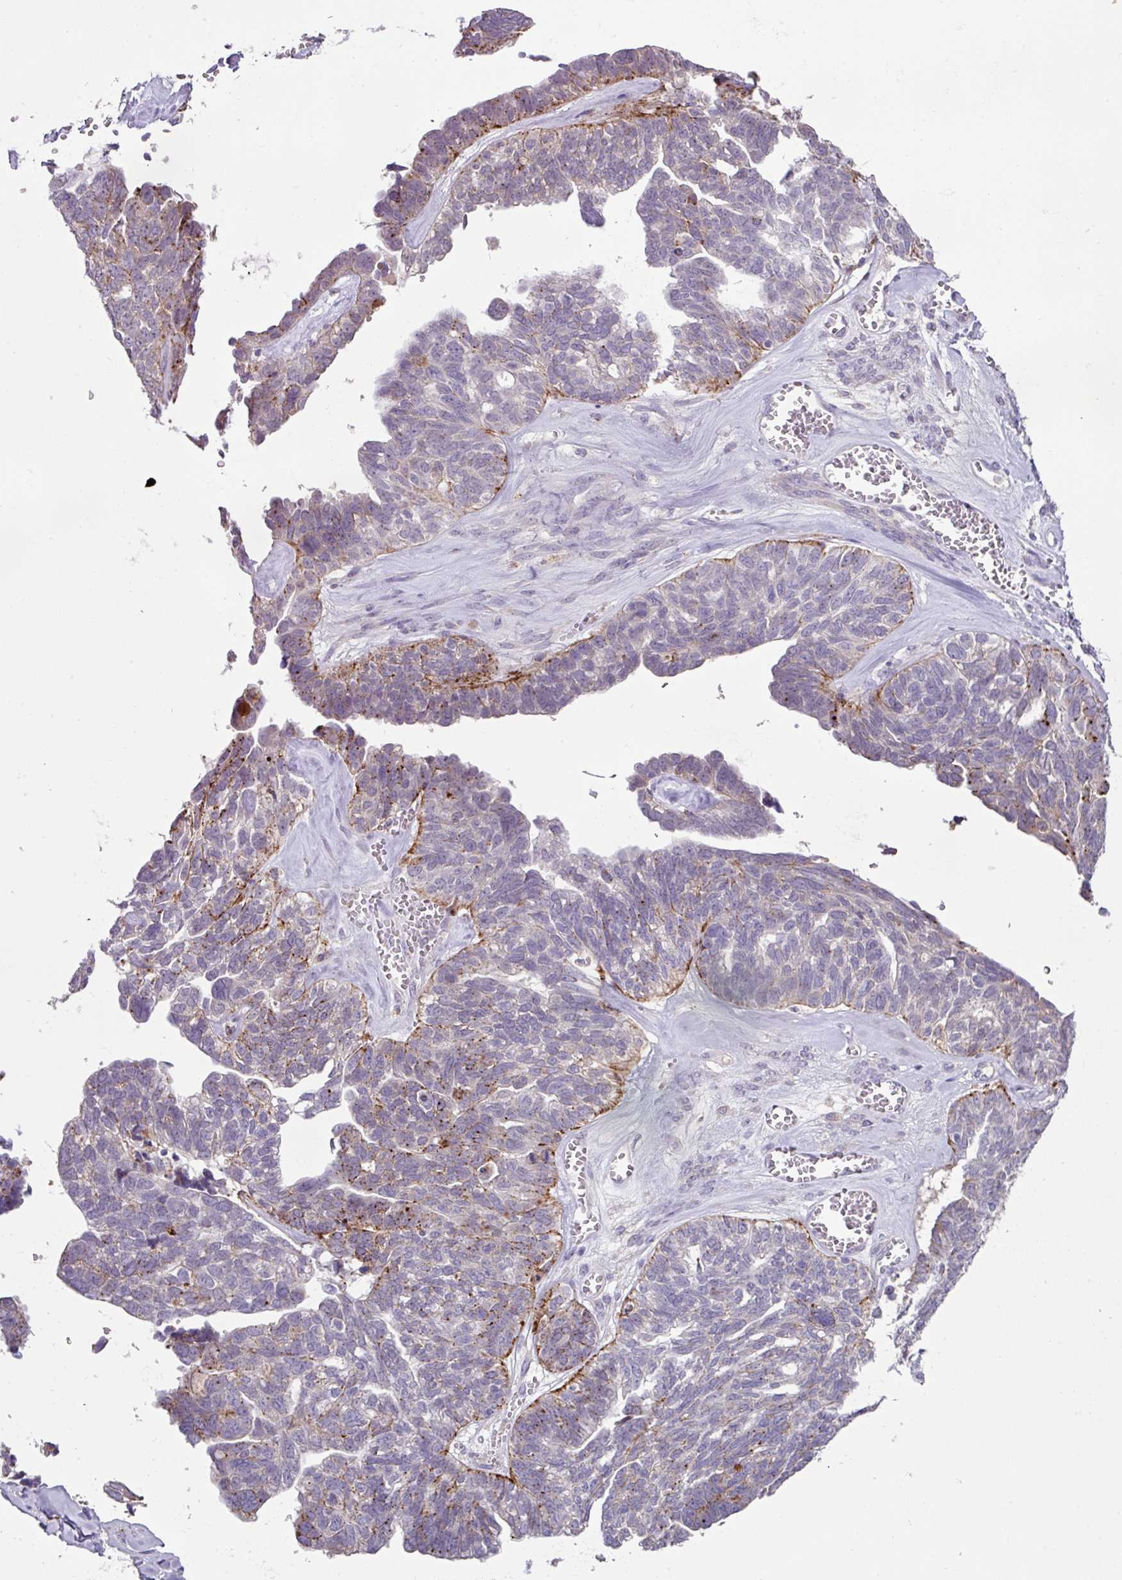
{"staining": {"intensity": "moderate", "quantity": "25%-75%", "location": "cytoplasmic/membranous"}, "tissue": "ovarian cancer", "cell_type": "Tumor cells", "image_type": "cancer", "snomed": [{"axis": "morphology", "description": "Cystadenocarcinoma, serous, NOS"}, {"axis": "topography", "description": "Ovary"}], "caption": "Ovarian cancer was stained to show a protein in brown. There is medium levels of moderate cytoplasmic/membranous positivity in approximately 25%-75% of tumor cells. The staining was performed using DAB, with brown indicating positive protein expression. Nuclei are stained blue with hematoxylin.", "gene": "PLEKHH3", "patient": {"sex": "female", "age": 79}}